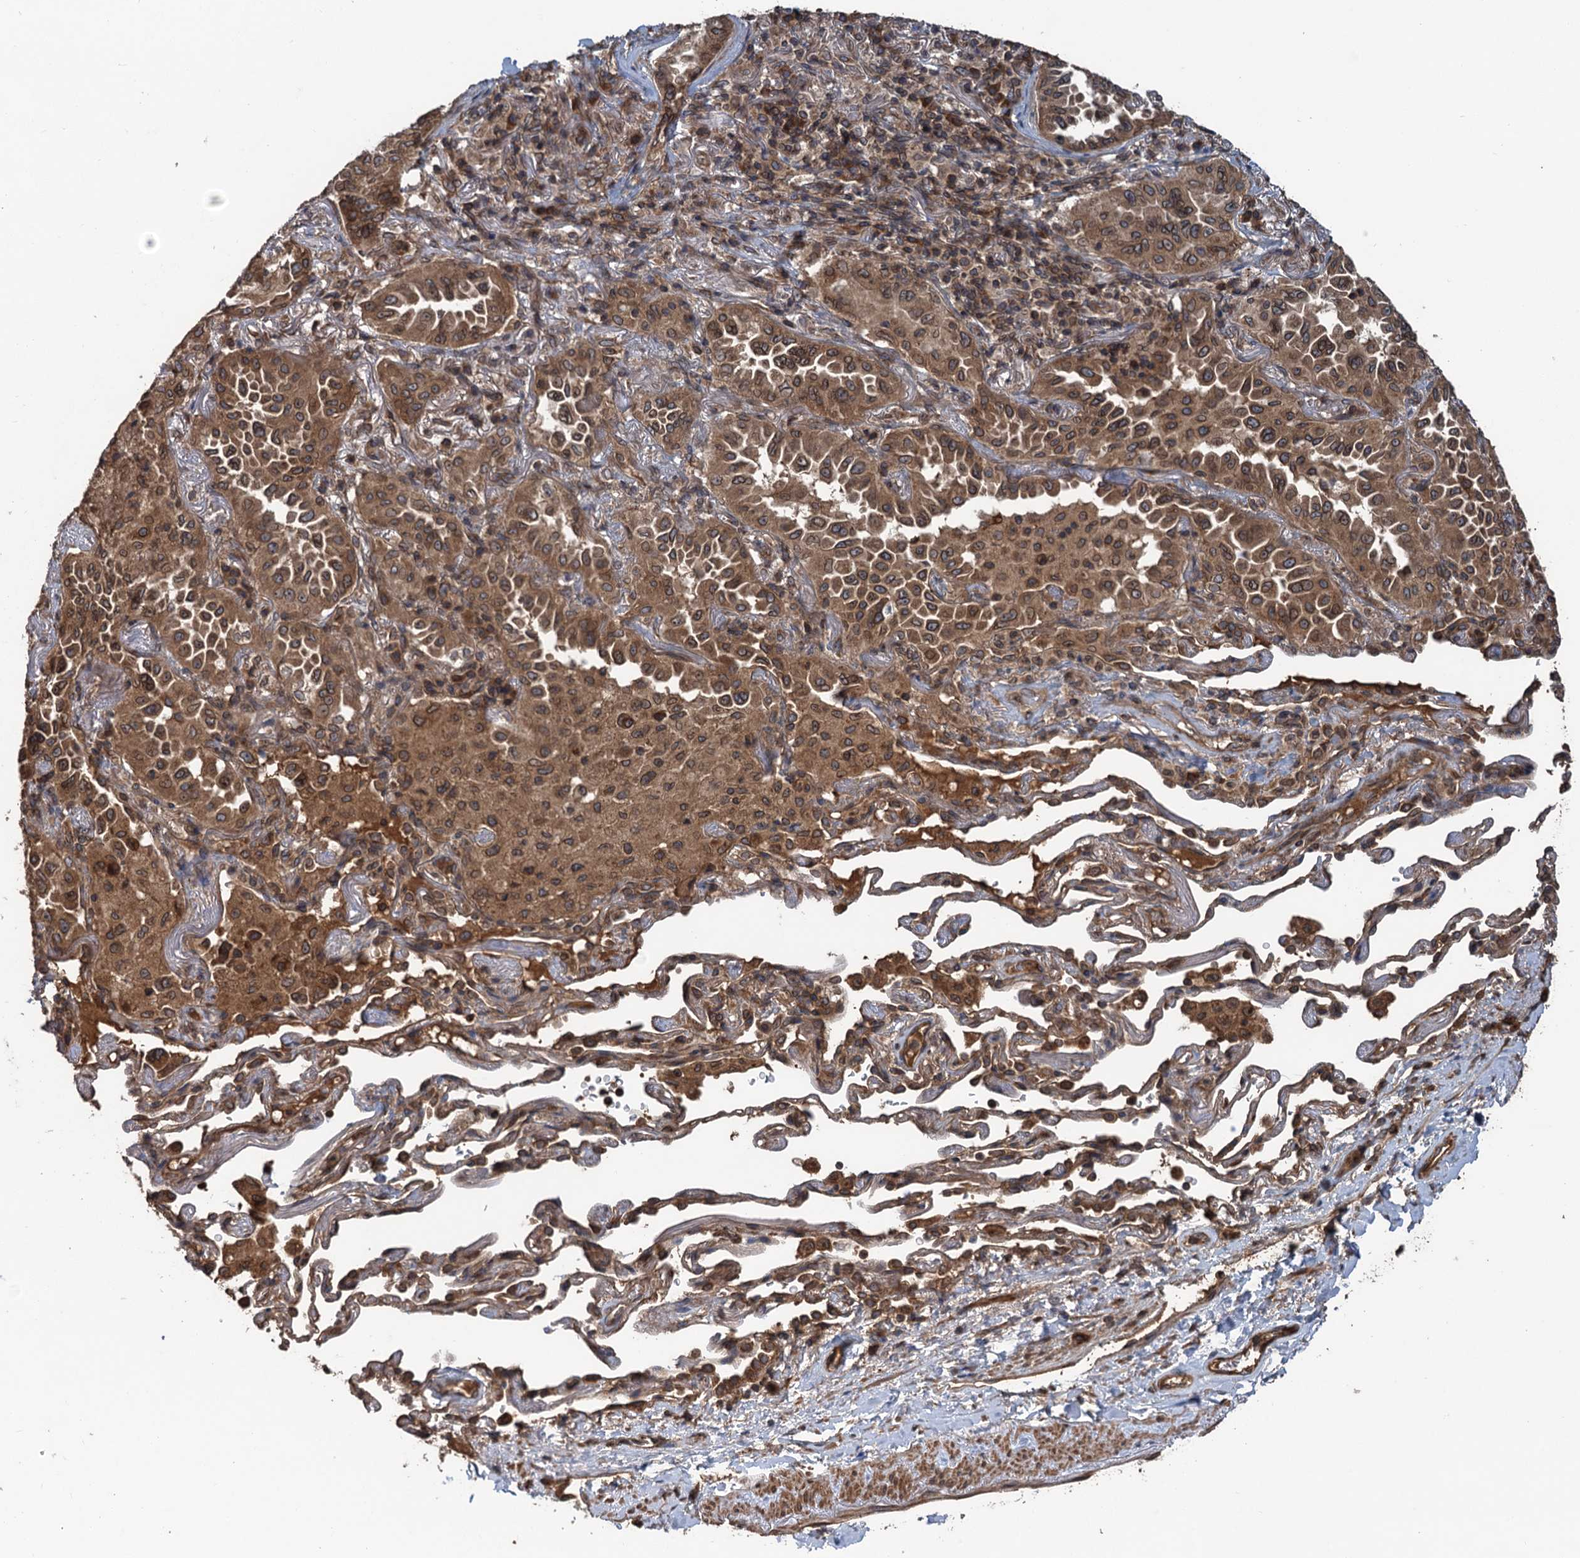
{"staining": {"intensity": "moderate", "quantity": ">75%", "location": "cytoplasmic/membranous,nuclear"}, "tissue": "lung cancer", "cell_type": "Tumor cells", "image_type": "cancer", "snomed": [{"axis": "morphology", "description": "Adenocarcinoma, NOS"}, {"axis": "topography", "description": "Lung"}], "caption": "Tumor cells reveal medium levels of moderate cytoplasmic/membranous and nuclear staining in about >75% of cells in human lung cancer. The protein of interest is shown in brown color, while the nuclei are stained blue.", "gene": "GLE1", "patient": {"sex": "female", "age": 69}}